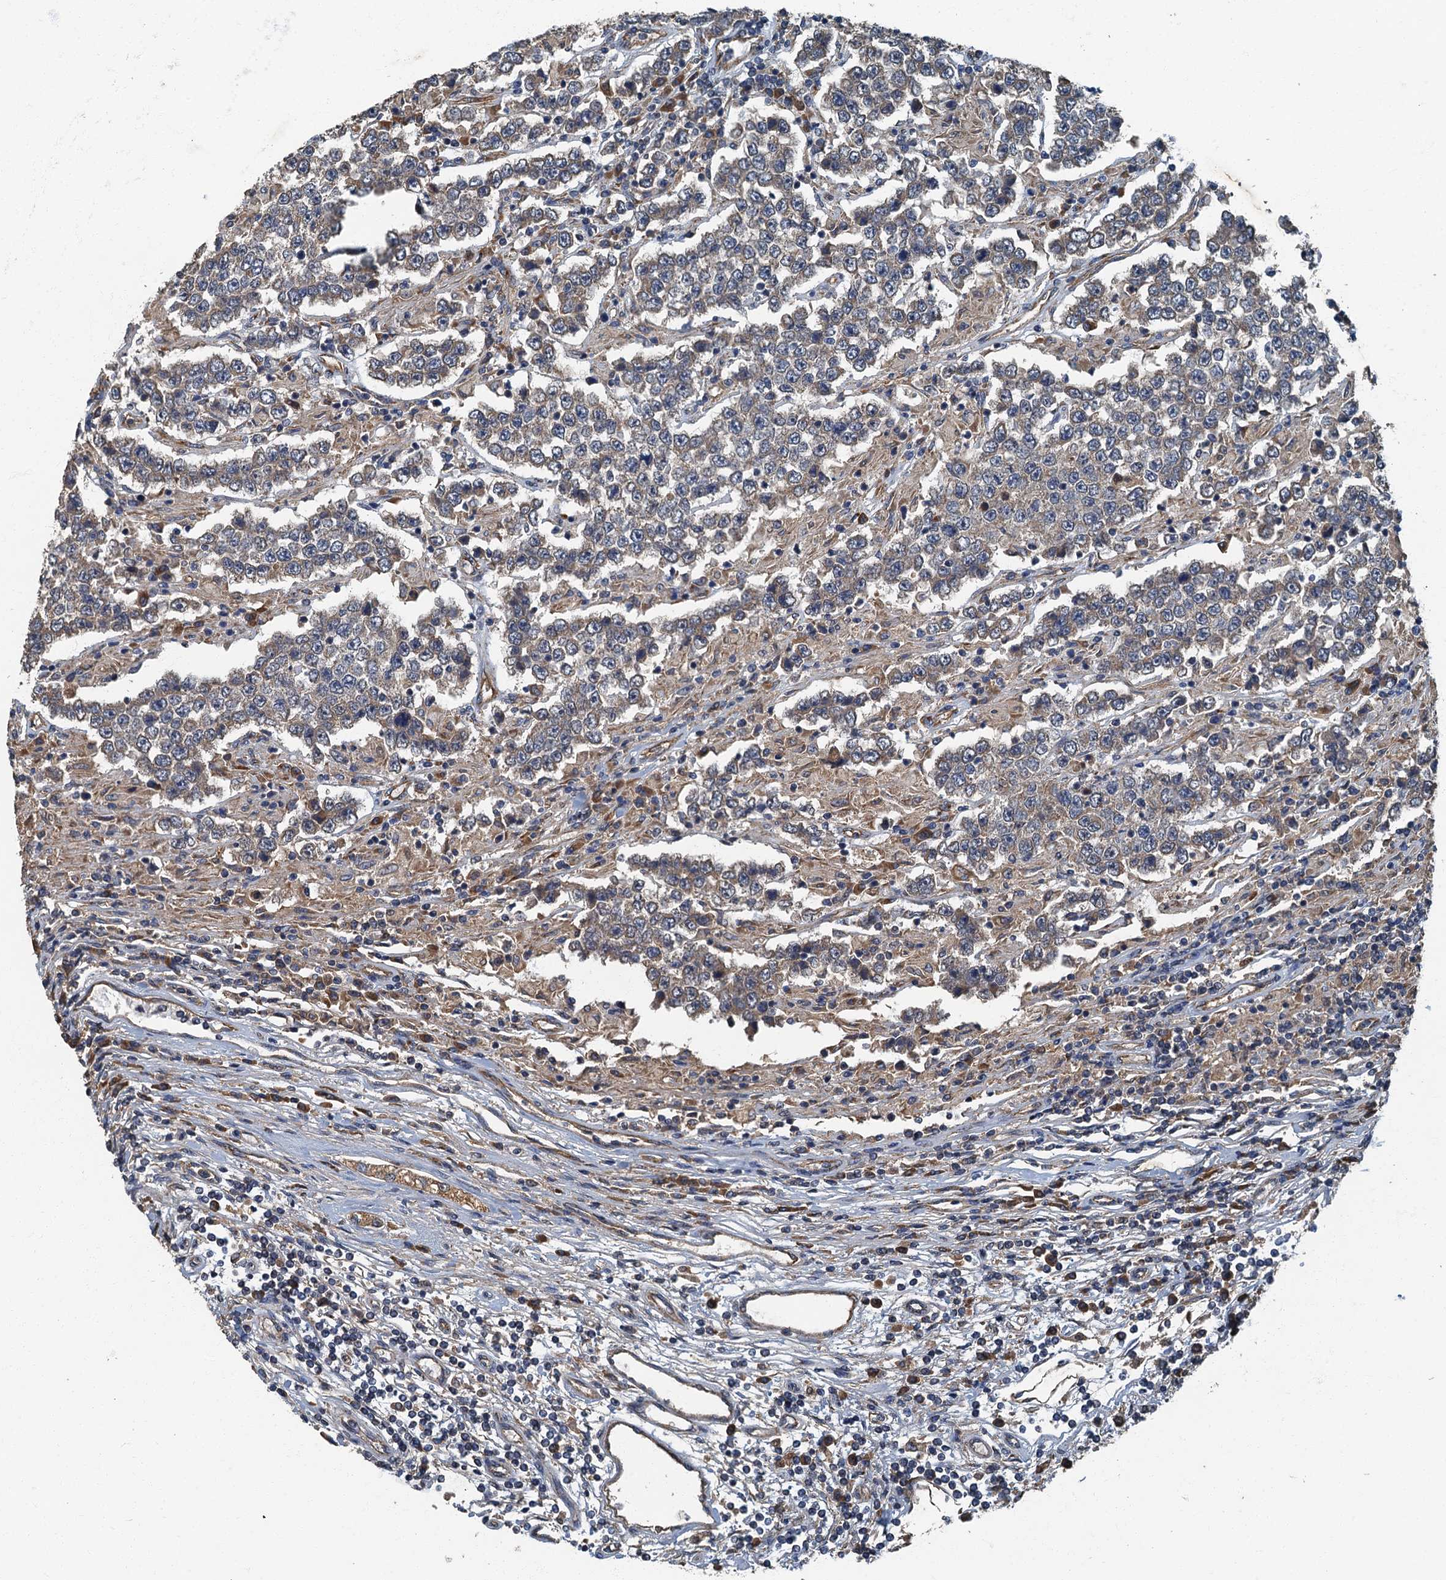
{"staining": {"intensity": "weak", "quantity": "<25%", "location": "cytoplasmic/membranous"}, "tissue": "testis cancer", "cell_type": "Tumor cells", "image_type": "cancer", "snomed": [{"axis": "morphology", "description": "Normal tissue, NOS"}, {"axis": "morphology", "description": "Urothelial carcinoma, High grade"}, {"axis": "morphology", "description": "Seminoma, NOS"}, {"axis": "morphology", "description": "Carcinoma, Embryonal, NOS"}, {"axis": "topography", "description": "Urinary bladder"}, {"axis": "topography", "description": "Testis"}], "caption": "There is no significant positivity in tumor cells of testis cancer.", "gene": "DDX49", "patient": {"sex": "male", "age": 41}}